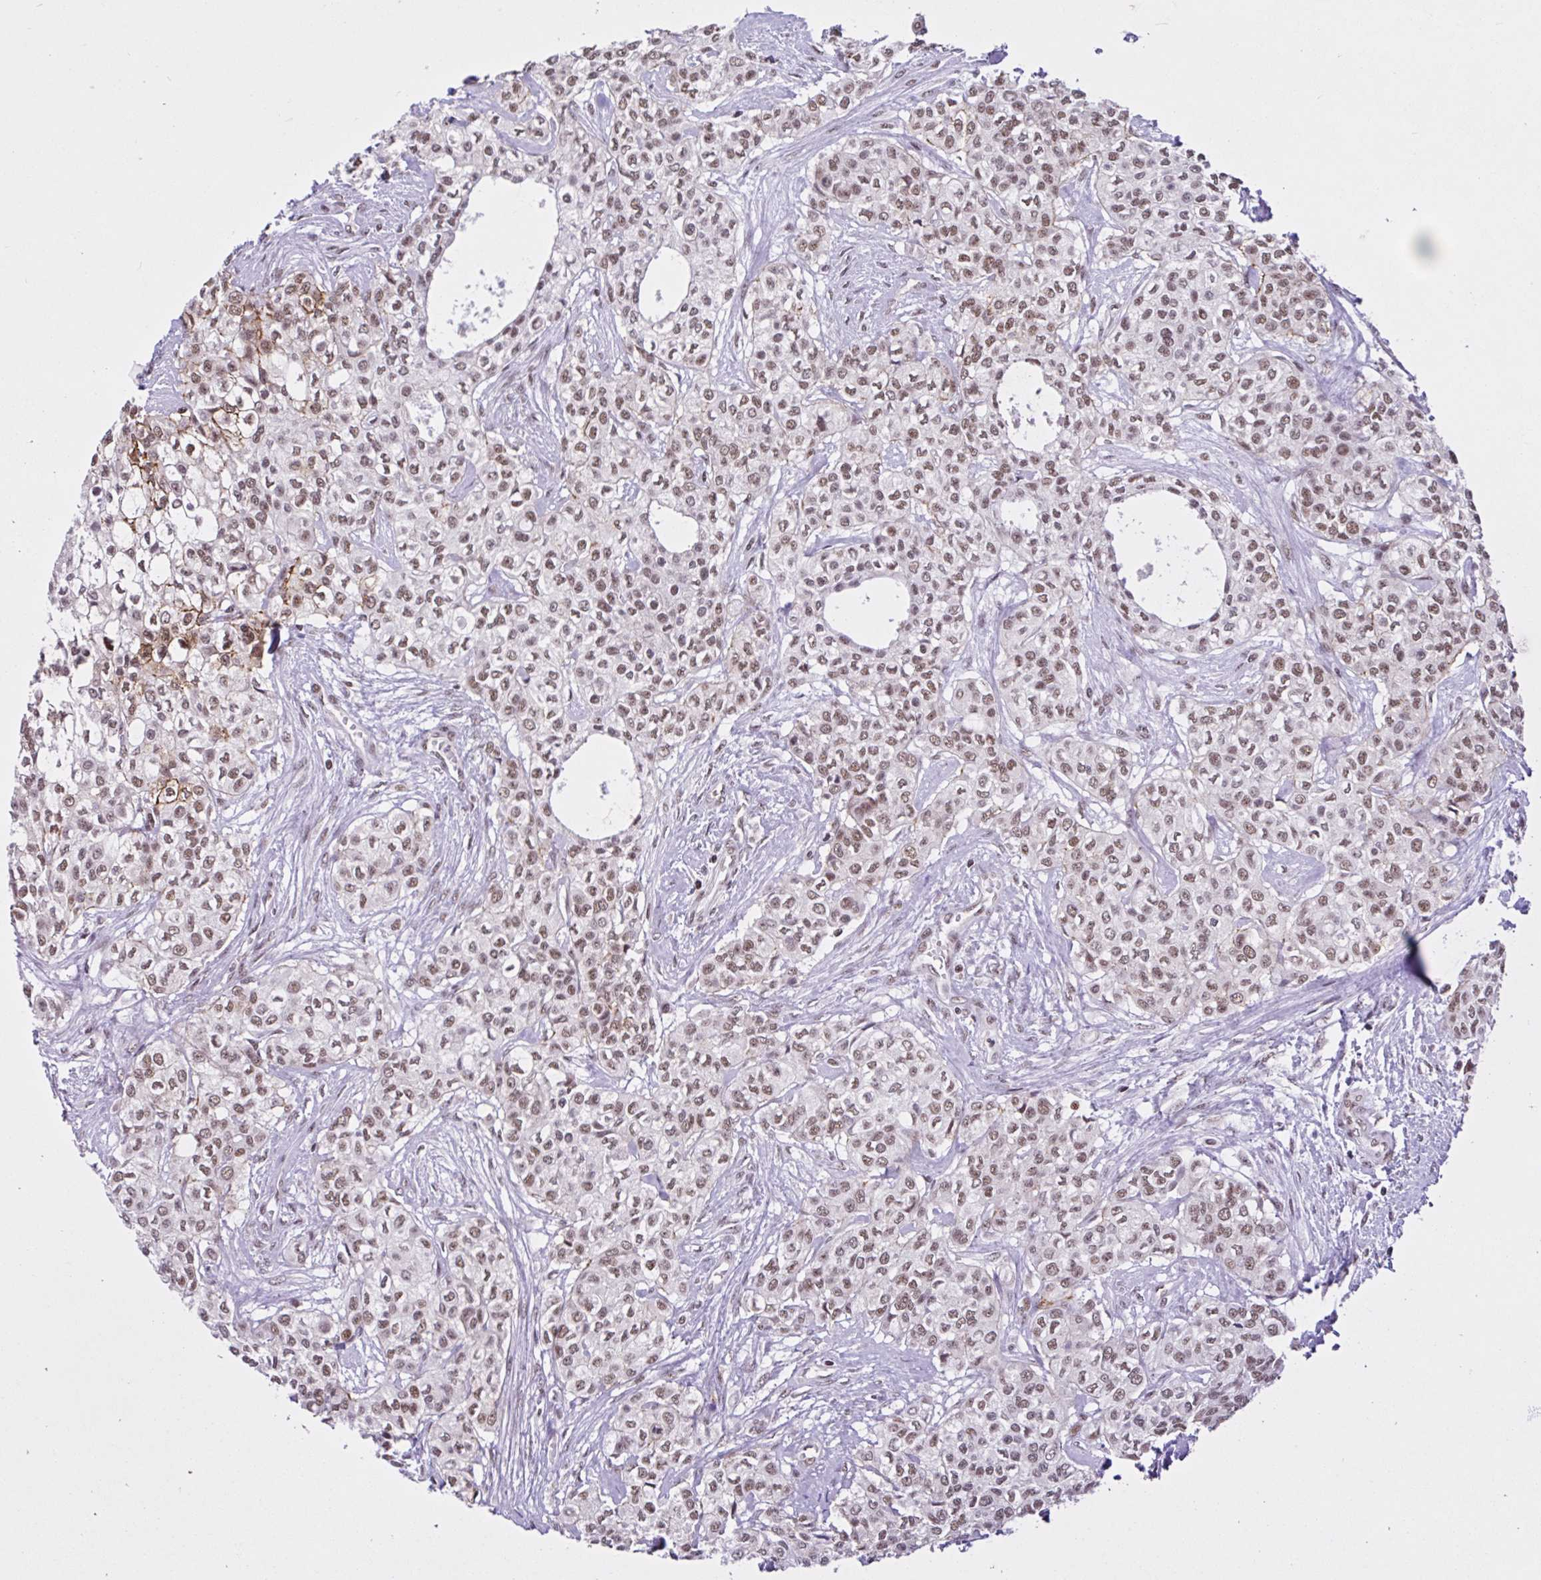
{"staining": {"intensity": "weak", "quantity": ">75%", "location": "nuclear"}, "tissue": "head and neck cancer", "cell_type": "Tumor cells", "image_type": "cancer", "snomed": [{"axis": "morphology", "description": "Adenocarcinoma, NOS"}, {"axis": "topography", "description": "Head-Neck"}], "caption": "The image exhibits immunohistochemical staining of adenocarcinoma (head and neck). There is weak nuclear staining is present in about >75% of tumor cells. Immunohistochemistry (ihc) stains the protein of interest in brown and the nuclei are stained blue.", "gene": "CCDC12", "patient": {"sex": "male", "age": 81}}